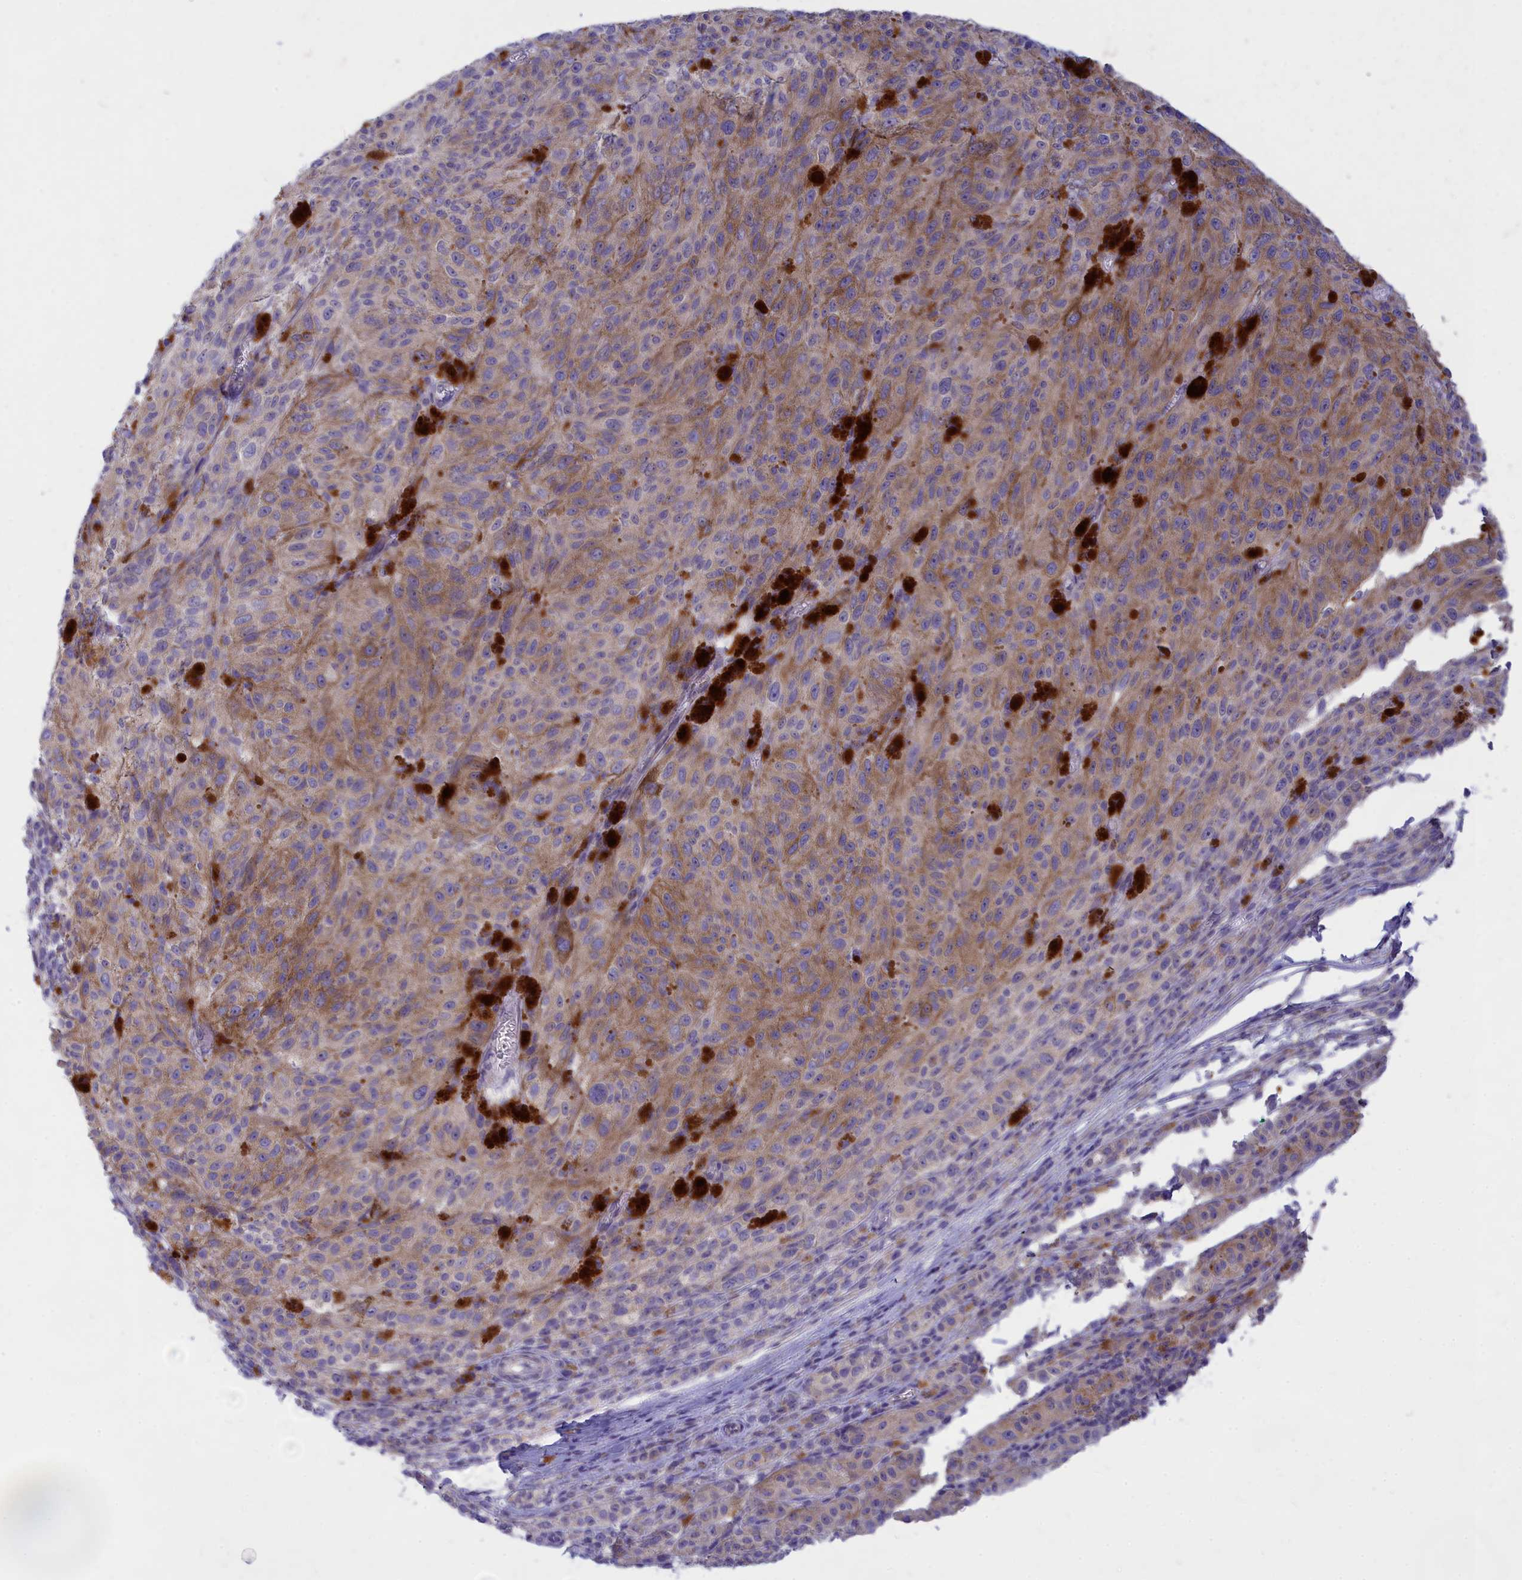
{"staining": {"intensity": "moderate", "quantity": "25%-75%", "location": "cytoplasmic/membranous"}, "tissue": "melanoma", "cell_type": "Tumor cells", "image_type": "cancer", "snomed": [{"axis": "morphology", "description": "Malignant melanoma, NOS"}, {"axis": "topography", "description": "Skin"}], "caption": "Protein analysis of melanoma tissue exhibits moderate cytoplasmic/membranous positivity in about 25%-75% of tumor cells.", "gene": "TMEM30B", "patient": {"sex": "female", "age": 52}}